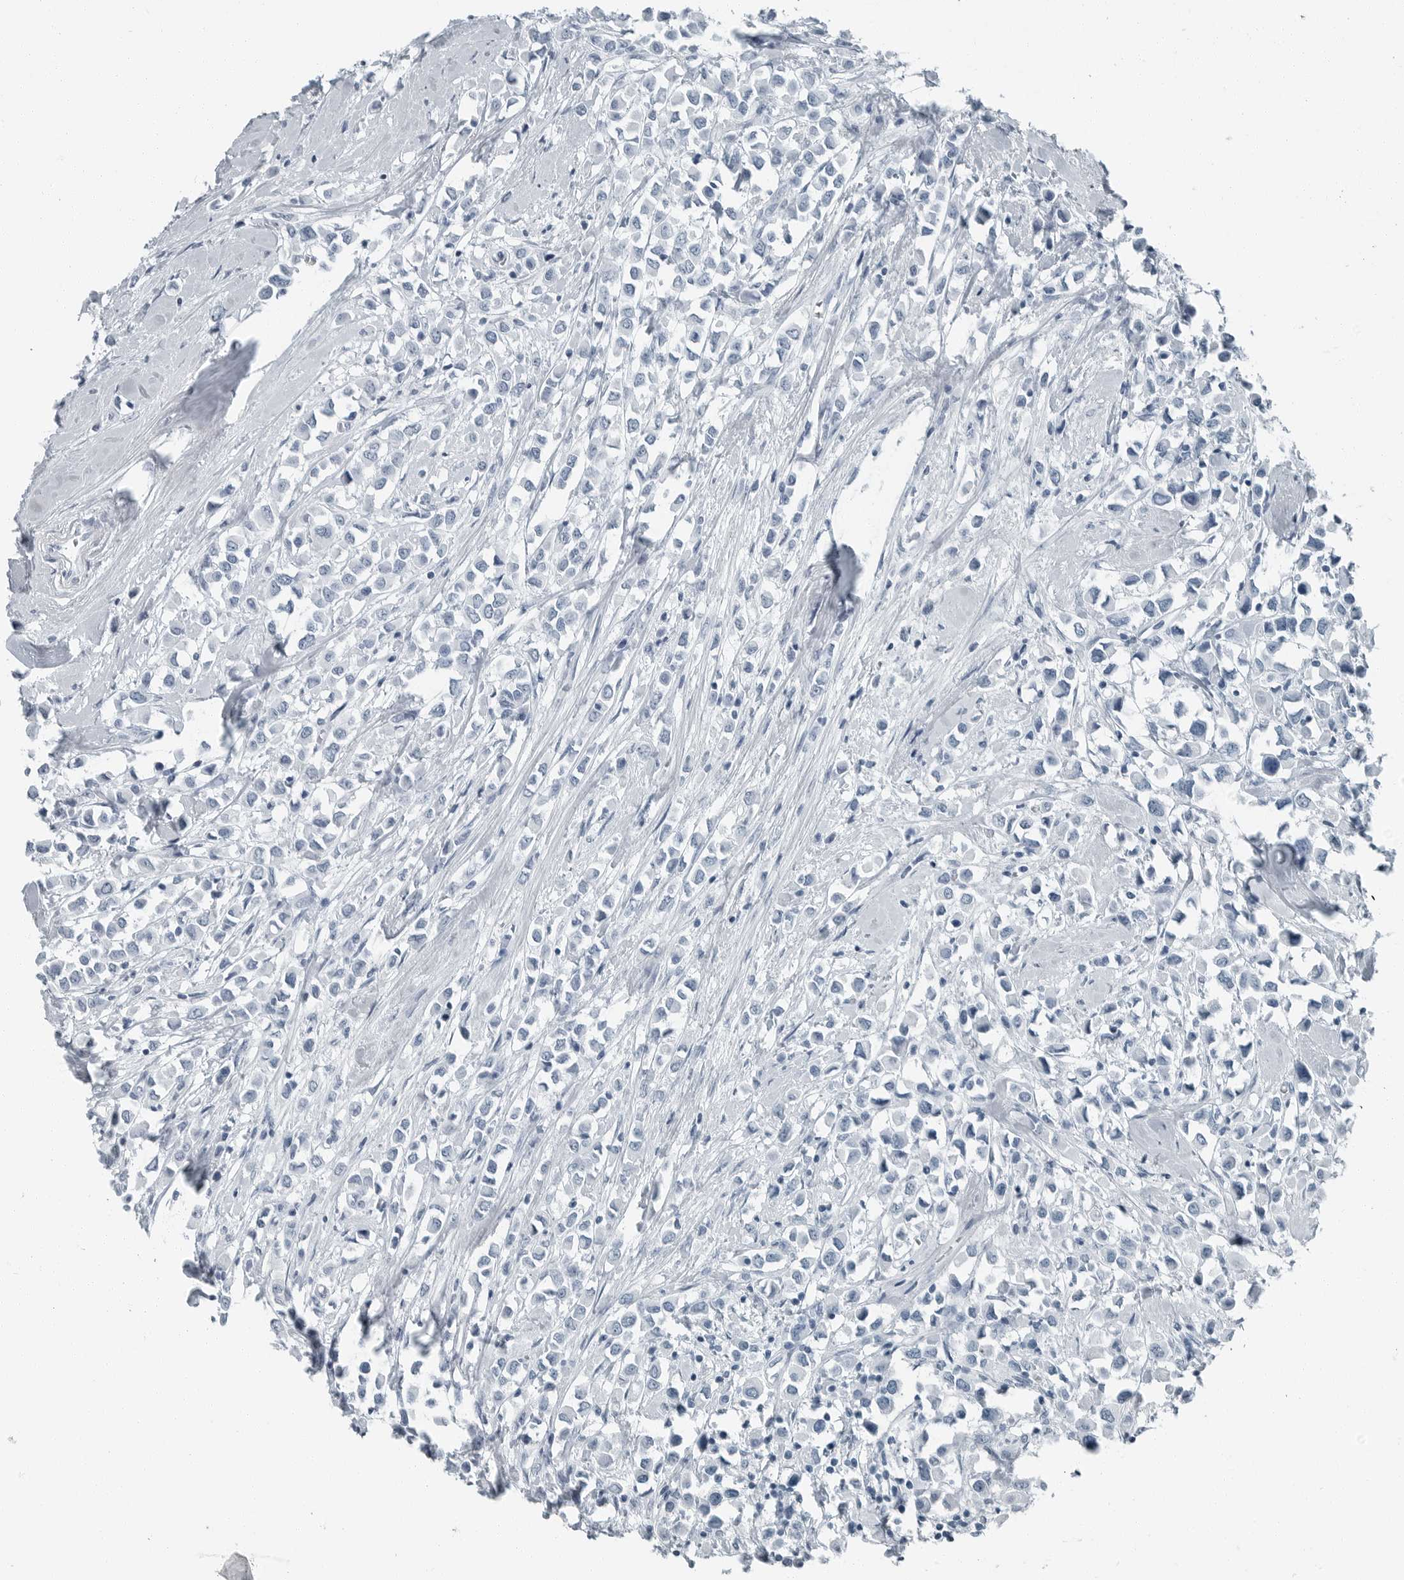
{"staining": {"intensity": "negative", "quantity": "none", "location": "none"}, "tissue": "breast cancer", "cell_type": "Tumor cells", "image_type": "cancer", "snomed": [{"axis": "morphology", "description": "Duct carcinoma"}, {"axis": "topography", "description": "Breast"}], "caption": "There is no significant positivity in tumor cells of breast cancer (intraductal carcinoma).", "gene": "ZPBP2", "patient": {"sex": "female", "age": 61}}